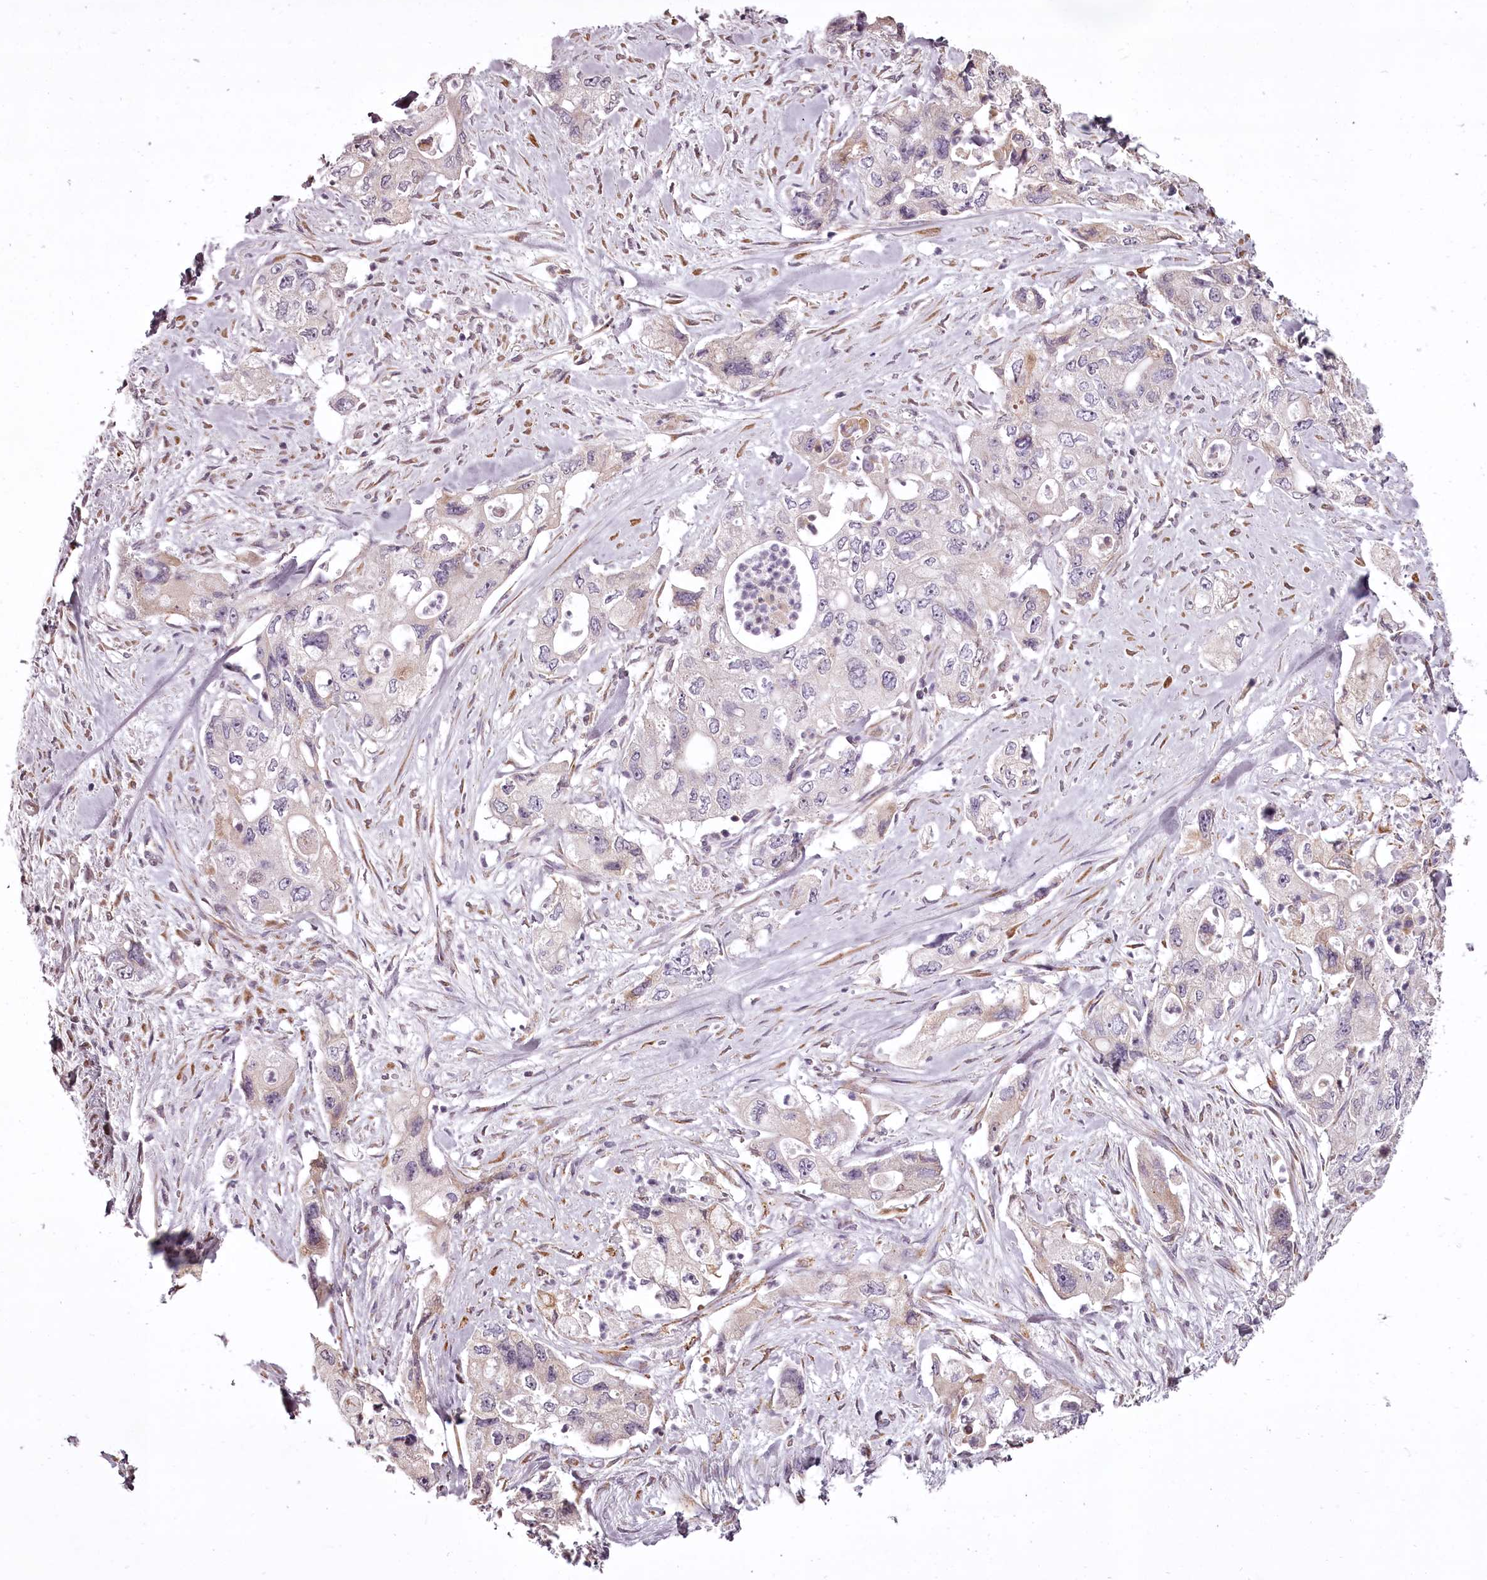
{"staining": {"intensity": "negative", "quantity": "none", "location": "none"}, "tissue": "pancreatic cancer", "cell_type": "Tumor cells", "image_type": "cancer", "snomed": [{"axis": "morphology", "description": "Adenocarcinoma, NOS"}, {"axis": "topography", "description": "Pancreas"}], "caption": "The immunohistochemistry image has no significant expression in tumor cells of pancreatic cancer (adenocarcinoma) tissue.", "gene": "CCDC92", "patient": {"sex": "female", "age": 73}}